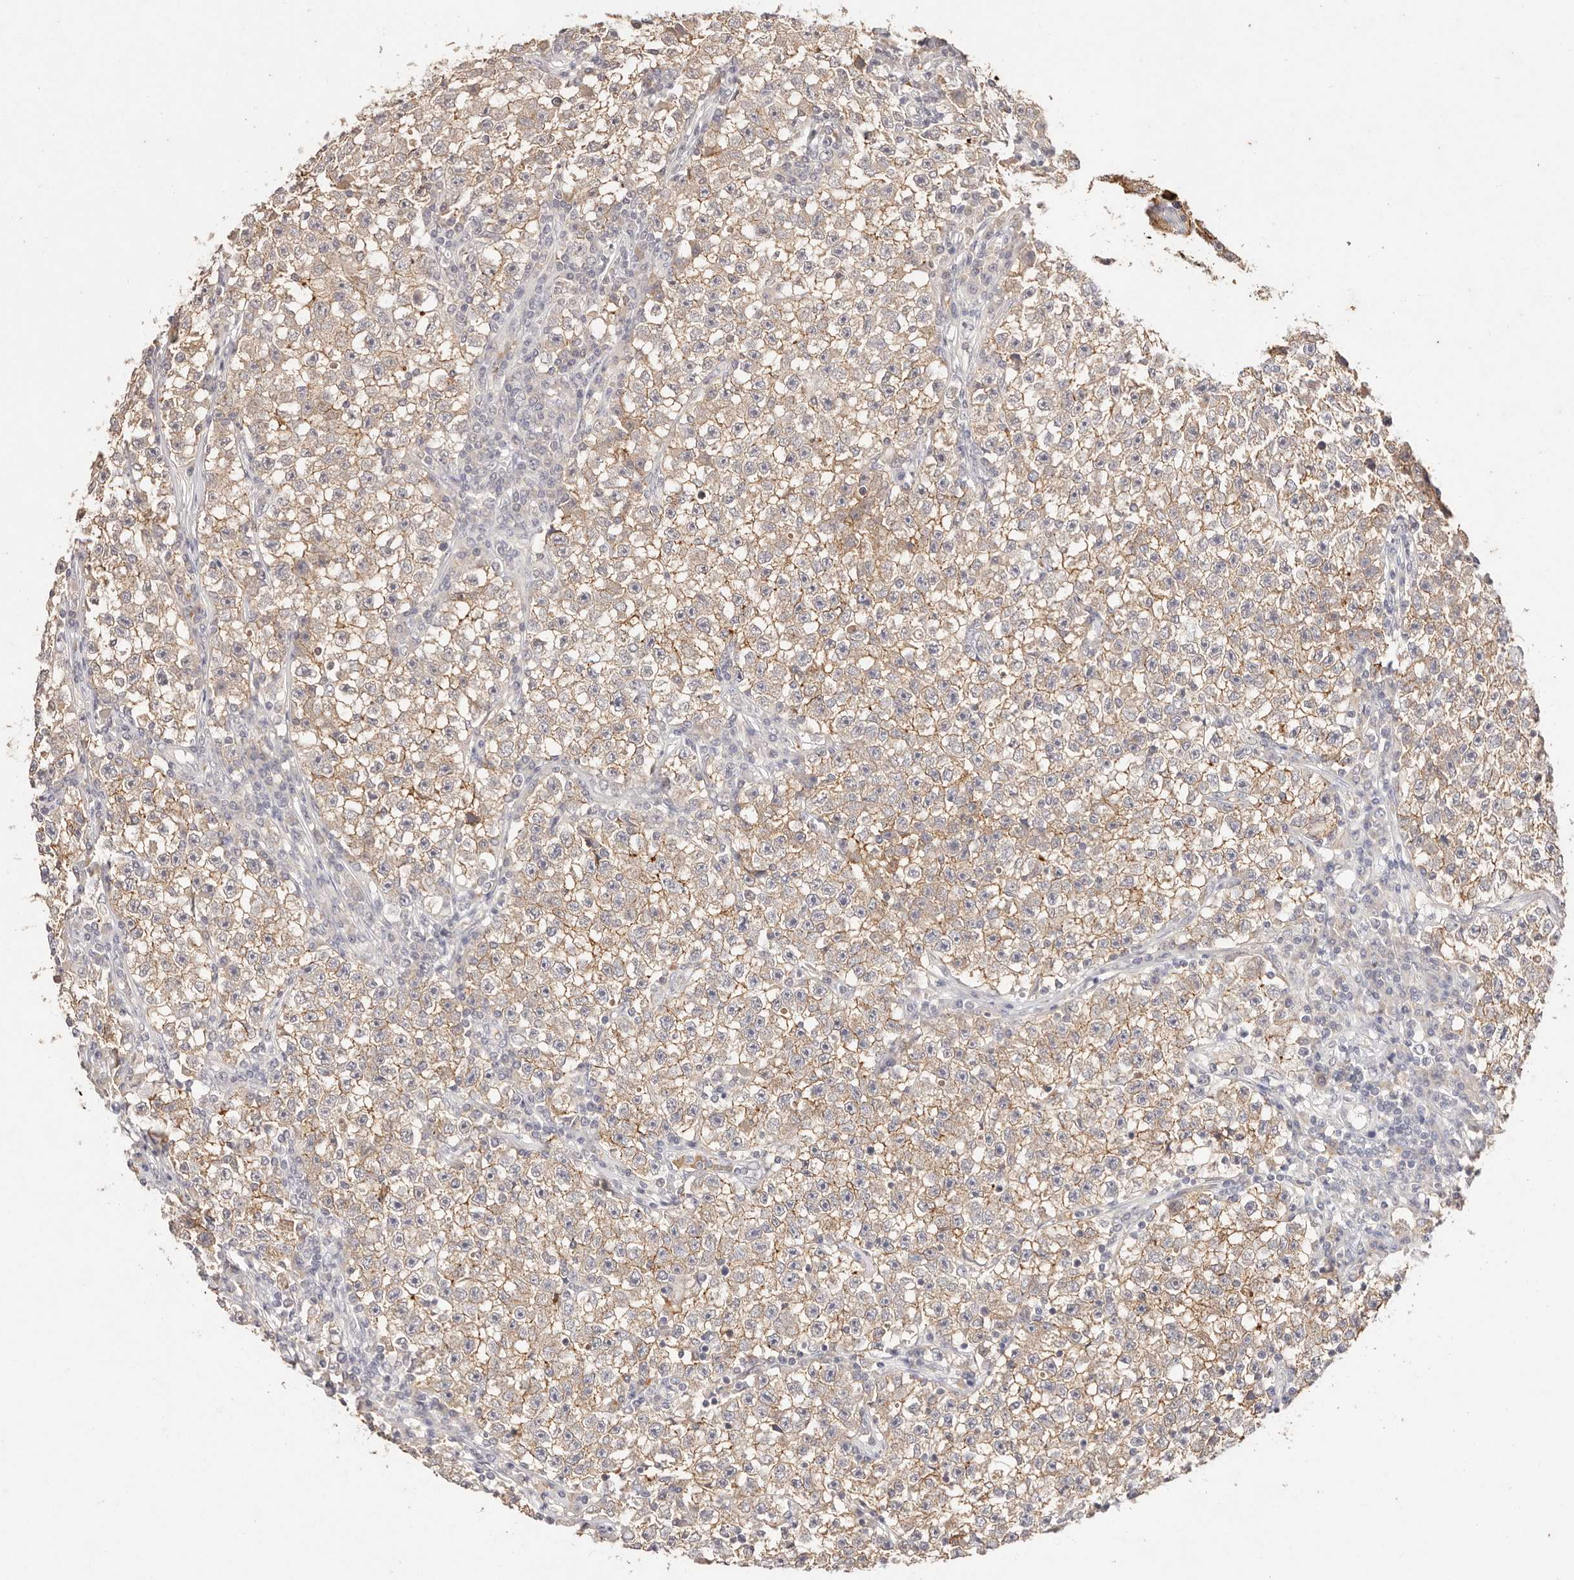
{"staining": {"intensity": "weak", "quantity": "25%-75%", "location": "cytoplasmic/membranous"}, "tissue": "testis cancer", "cell_type": "Tumor cells", "image_type": "cancer", "snomed": [{"axis": "morphology", "description": "Seminoma, NOS"}, {"axis": "topography", "description": "Testis"}], "caption": "Protein expression analysis of testis cancer (seminoma) reveals weak cytoplasmic/membranous staining in about 25%-75% of tumor cells.", "gene": "CXADR", "patient": {"sex": "male", "age": 22}}